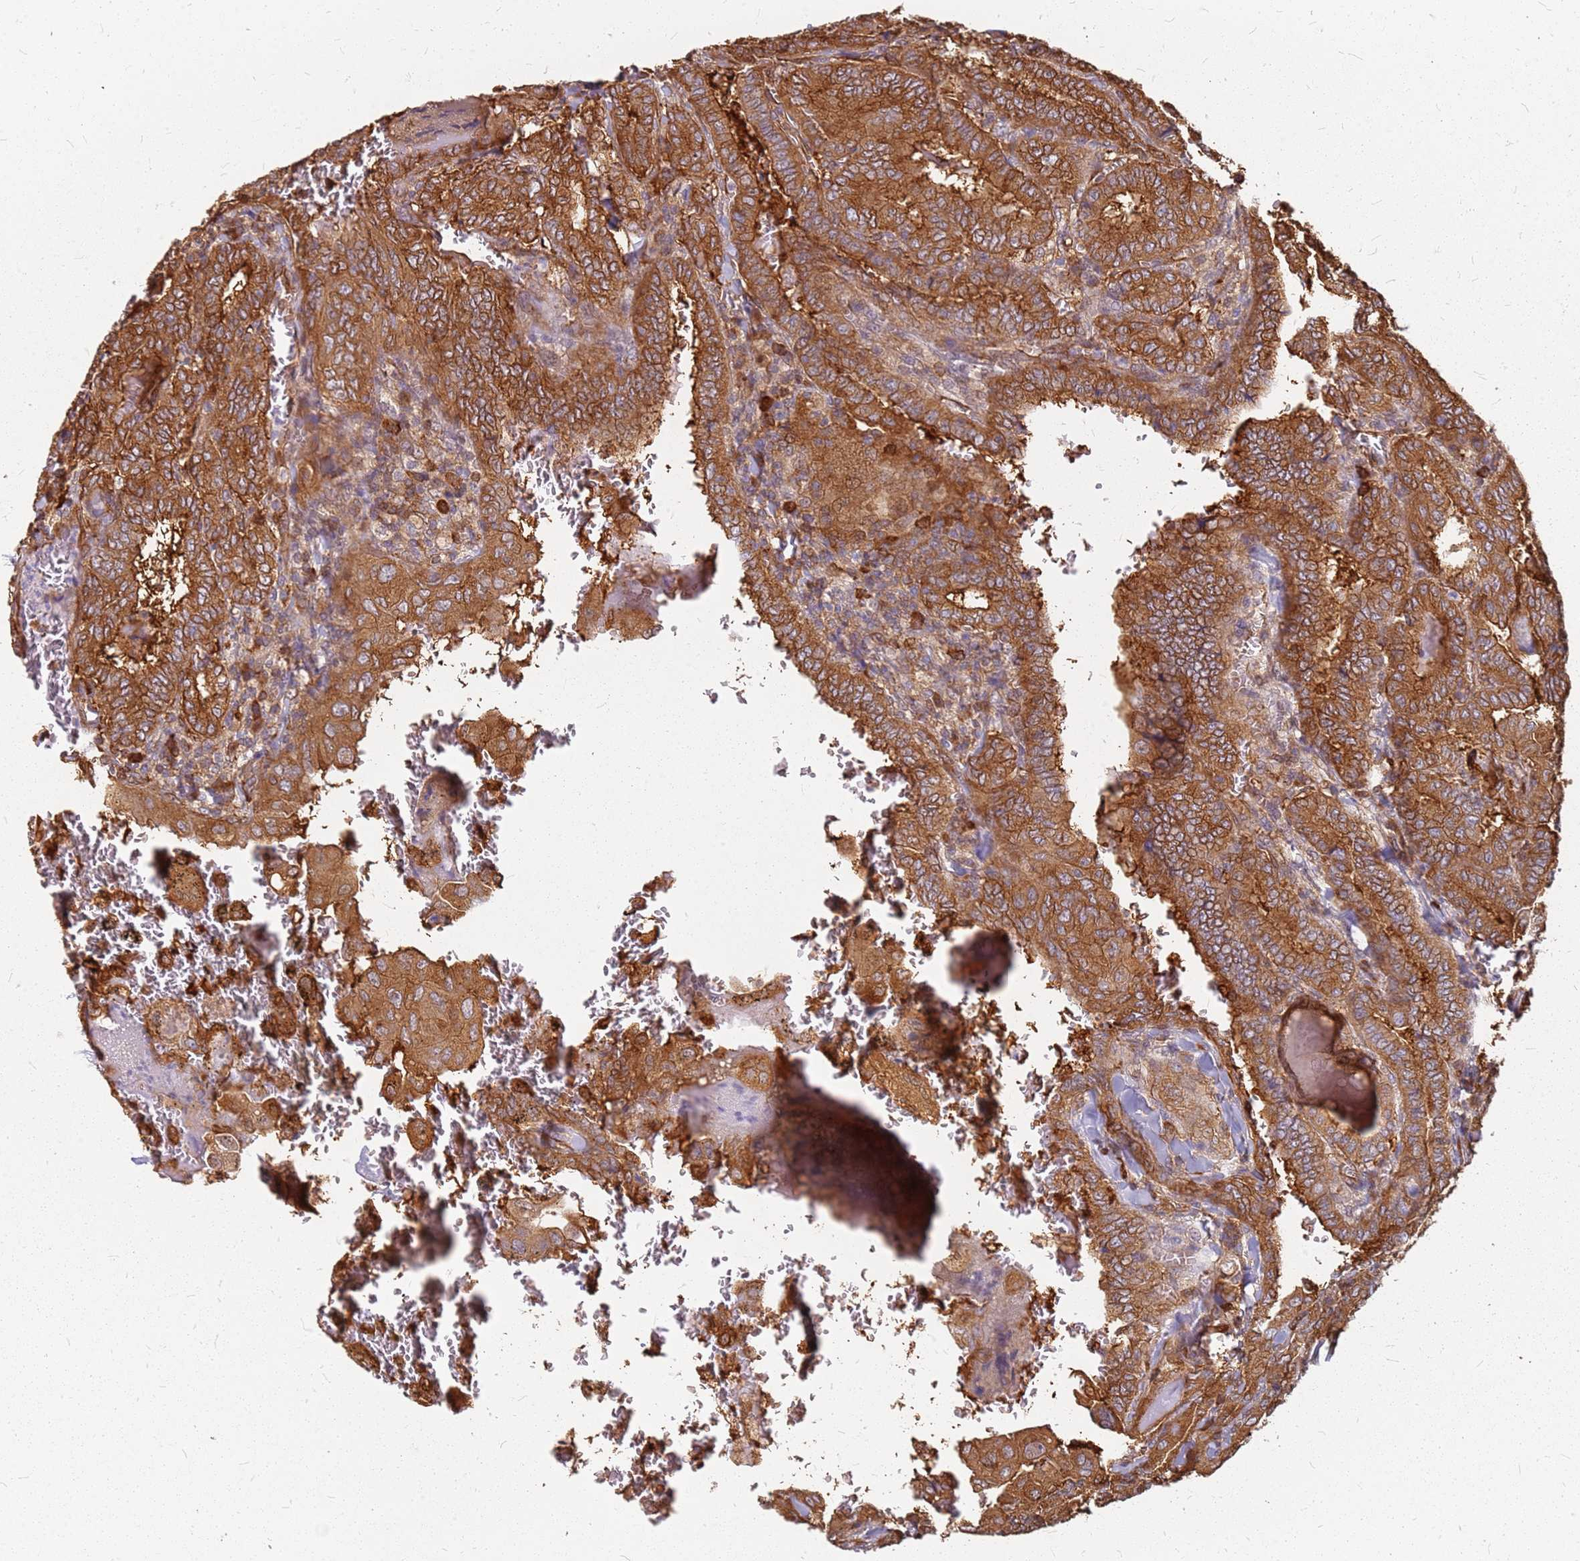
{"staining": {"intensity": "strong", "quantity": ">75%", "location": "cytoplasmic/membranous"}, "tissue": "thyroid cancer", "cell_type": "Tumor cells", "image_type": "cancer", "snomed": [{"axis": "morphology", "description": "Papillary adenocarcinoma, NOS"}, {"axis": "topography", "description": "Thyroid gland"}], "caption": "Immunohistochemistry photomicrograph of thyroid cancer (papillary adenocarcinoma) stained for a protein (brown), which shows high levels of strong cytoplasmic/membranous positivity in approximately >75% of tumor cells.", "gene": "HDX", "patient": {"sex": "female", "age": 72}}